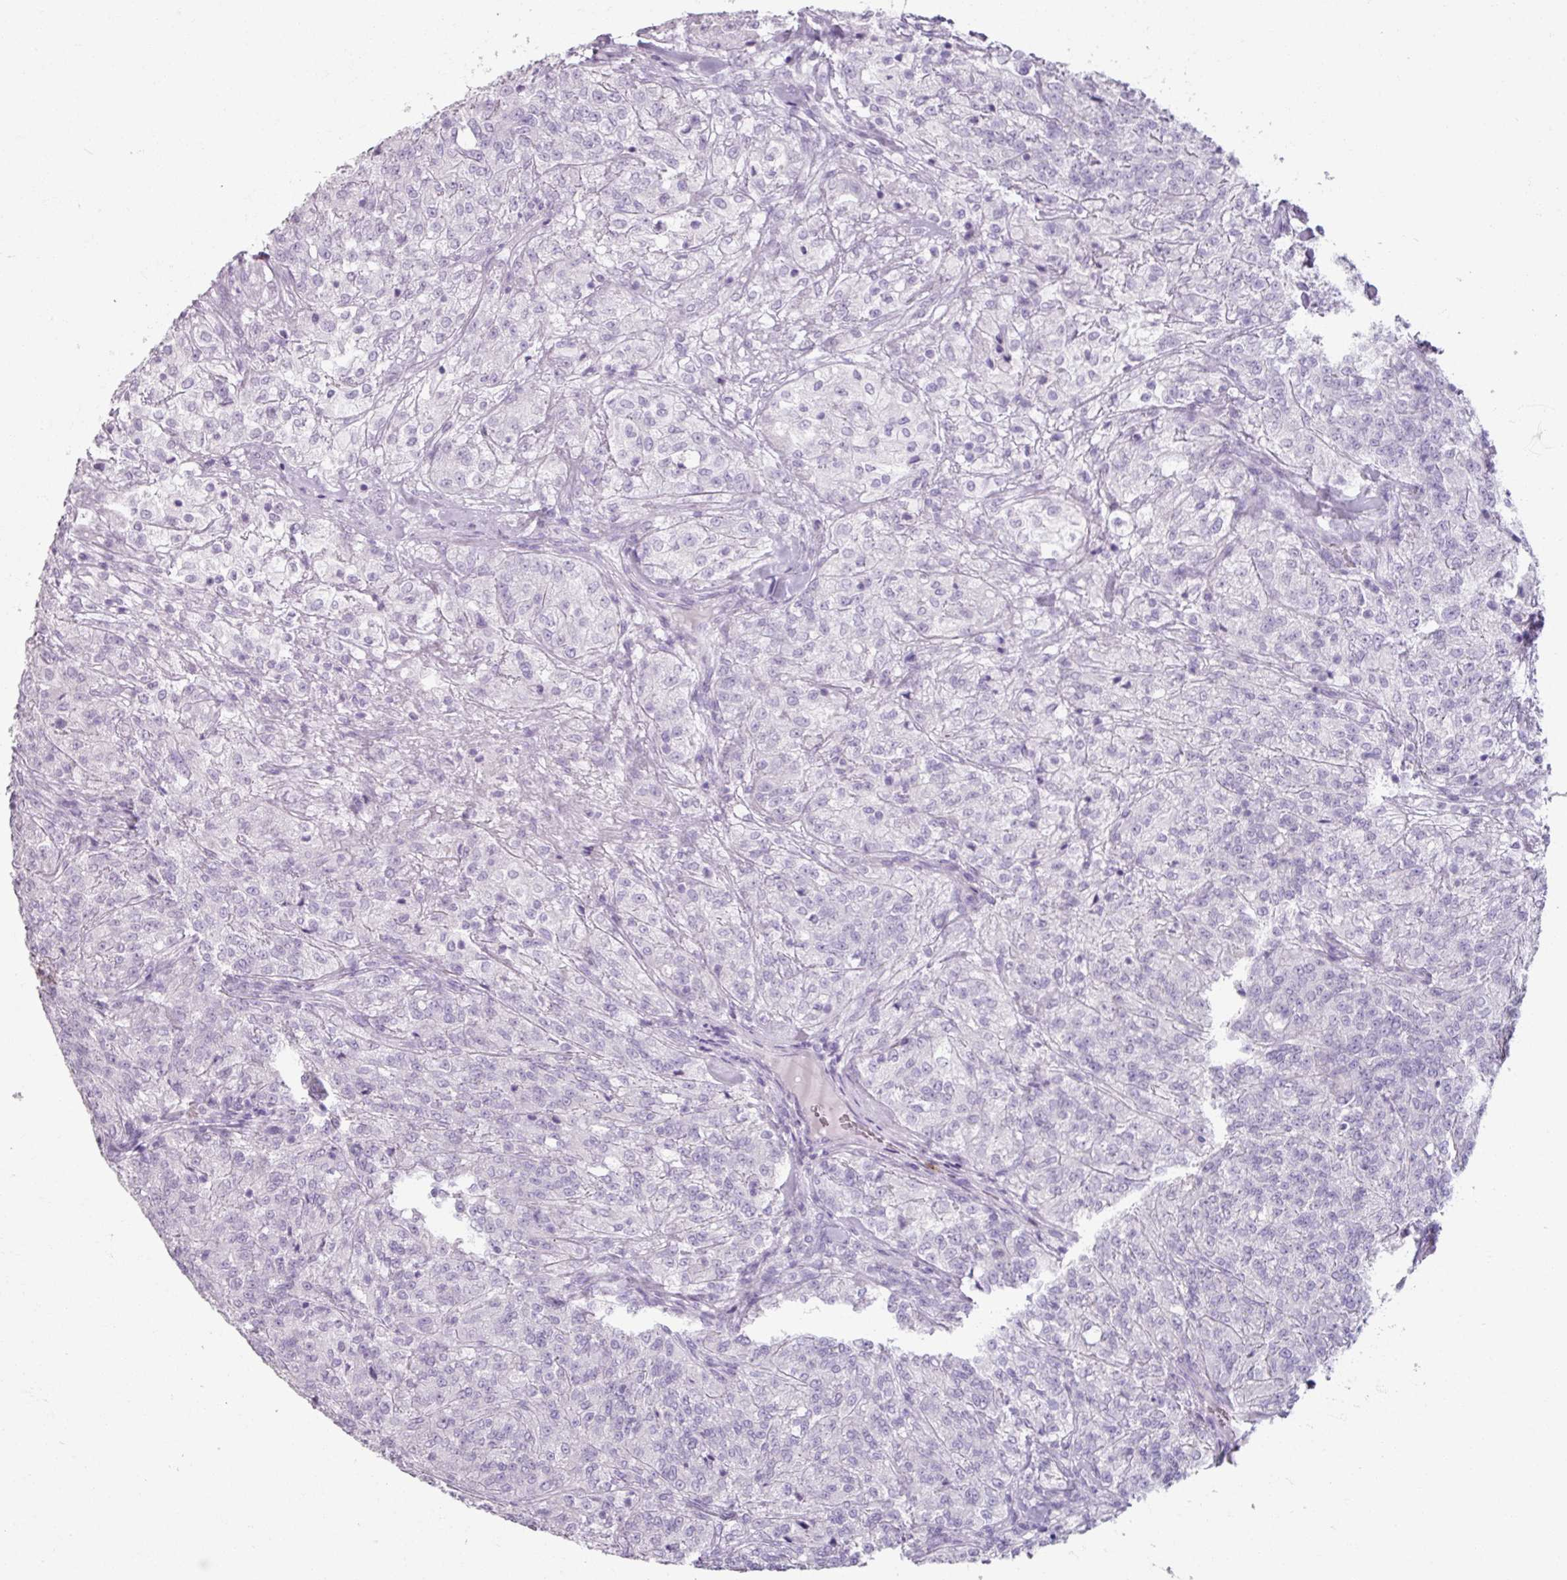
{"staining": {"intensity": "negative", "quantity": "none", "location": "none"}, "tissue": "renal cancer", "cell_type": "Tumor cells", "image_type": "cancer", "snomed": [{"axis": "morphology", "description": "Adenocarcinoma, NOS"}, {"axis": "topography", "description": "Kidney"}], "caption": "DAB immunohistochemical staining of human renal cancer reveals no significant staining in tumor cells.", "gene": "ARG1", "patient": {"sex": "female", "age": 63}}